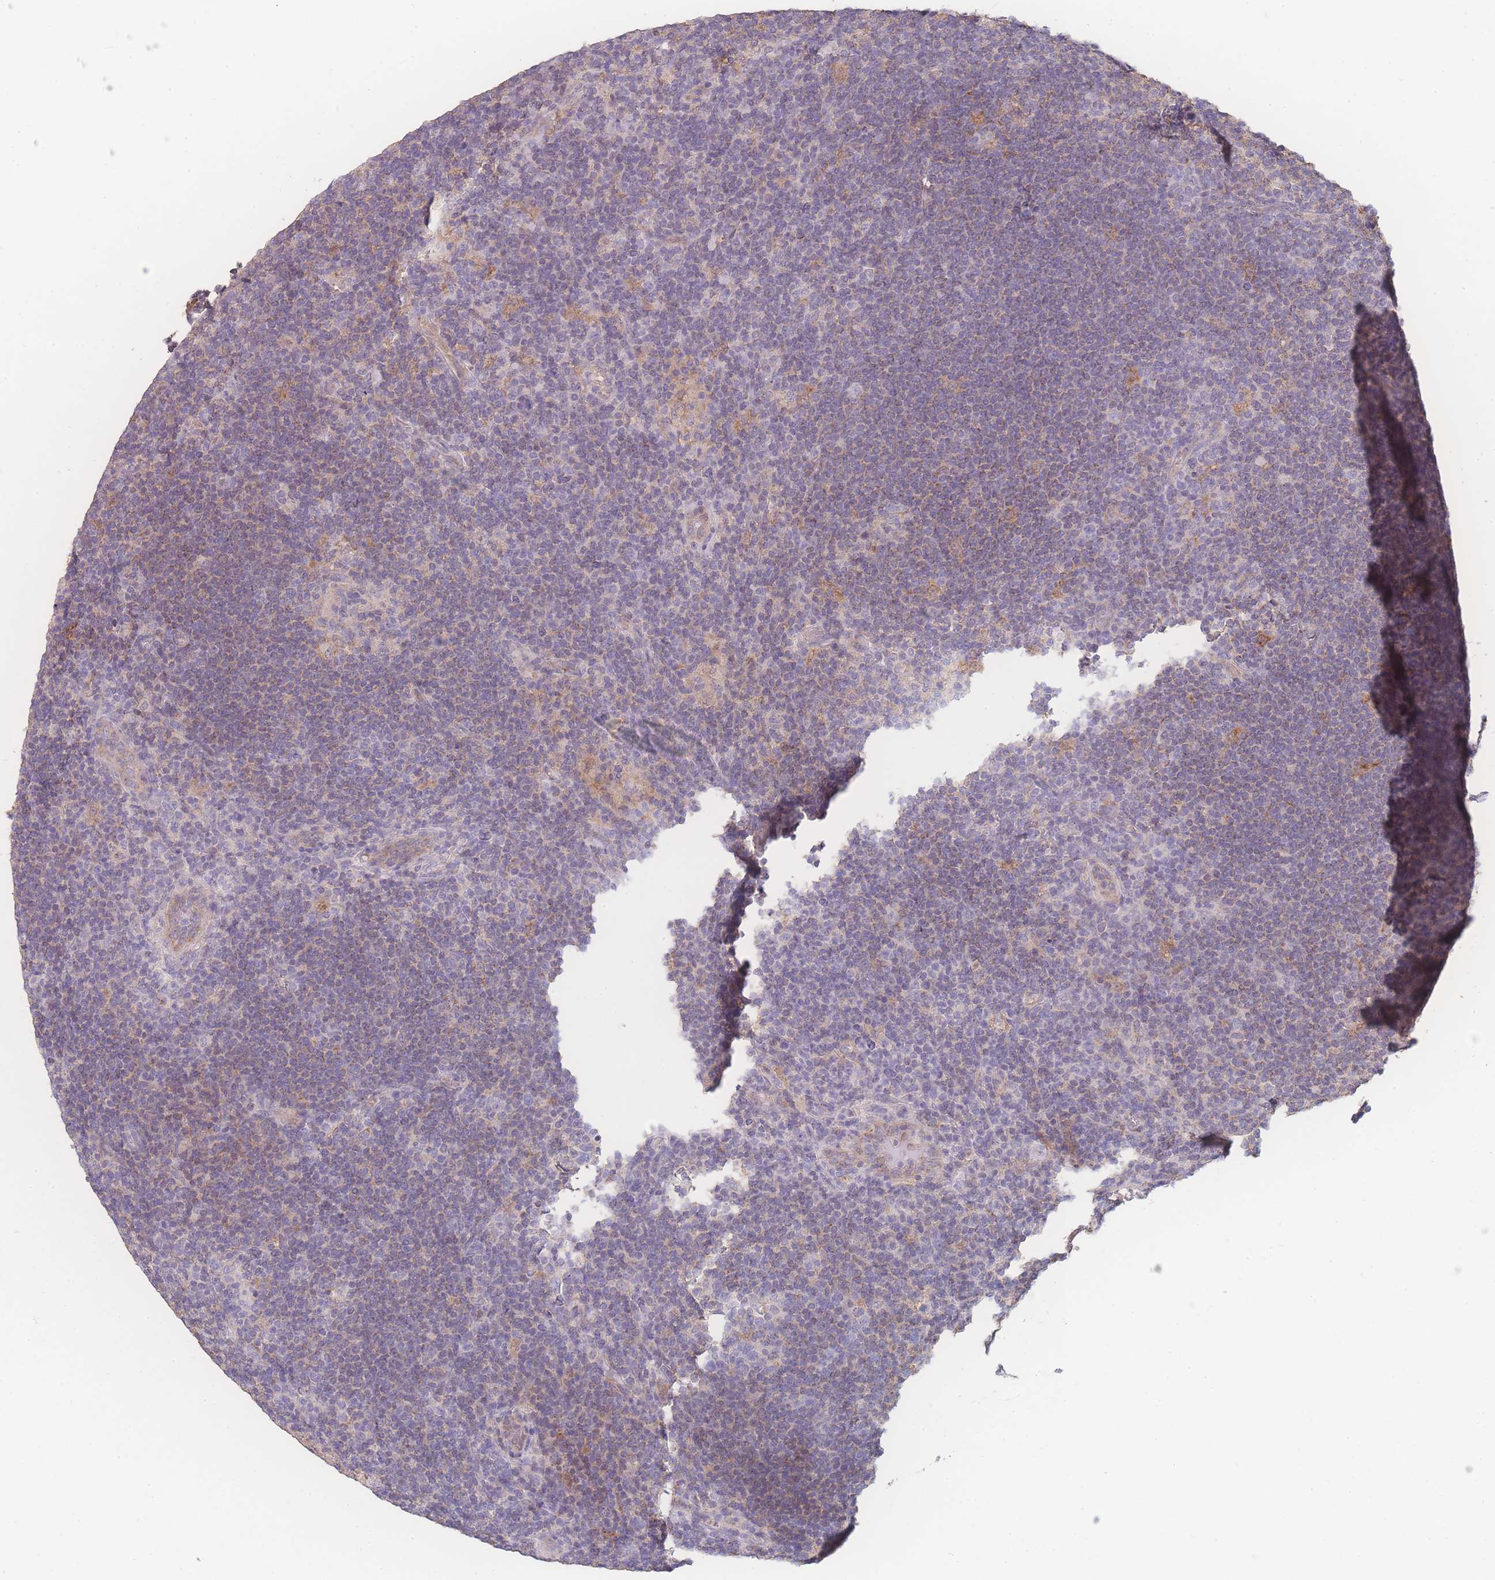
{"staining": {"intensity": "negative", "quantity": "none", "location": "none"}, "tissue": "lymphoma", "cell_type": "Tumor cells", "image_type": "cancer", "snomed": [{"axis": "morphology", "description": "Hodgkin's disease, NOS"}, {"axis": "topography", "description": "Lymph node"}], "caption": "Micrograph shows no protein positivity in tumor cells of Hodgkin's disease tissue.", "gene": "GIPR", "patient": {"sex": "female", "age": 57}}